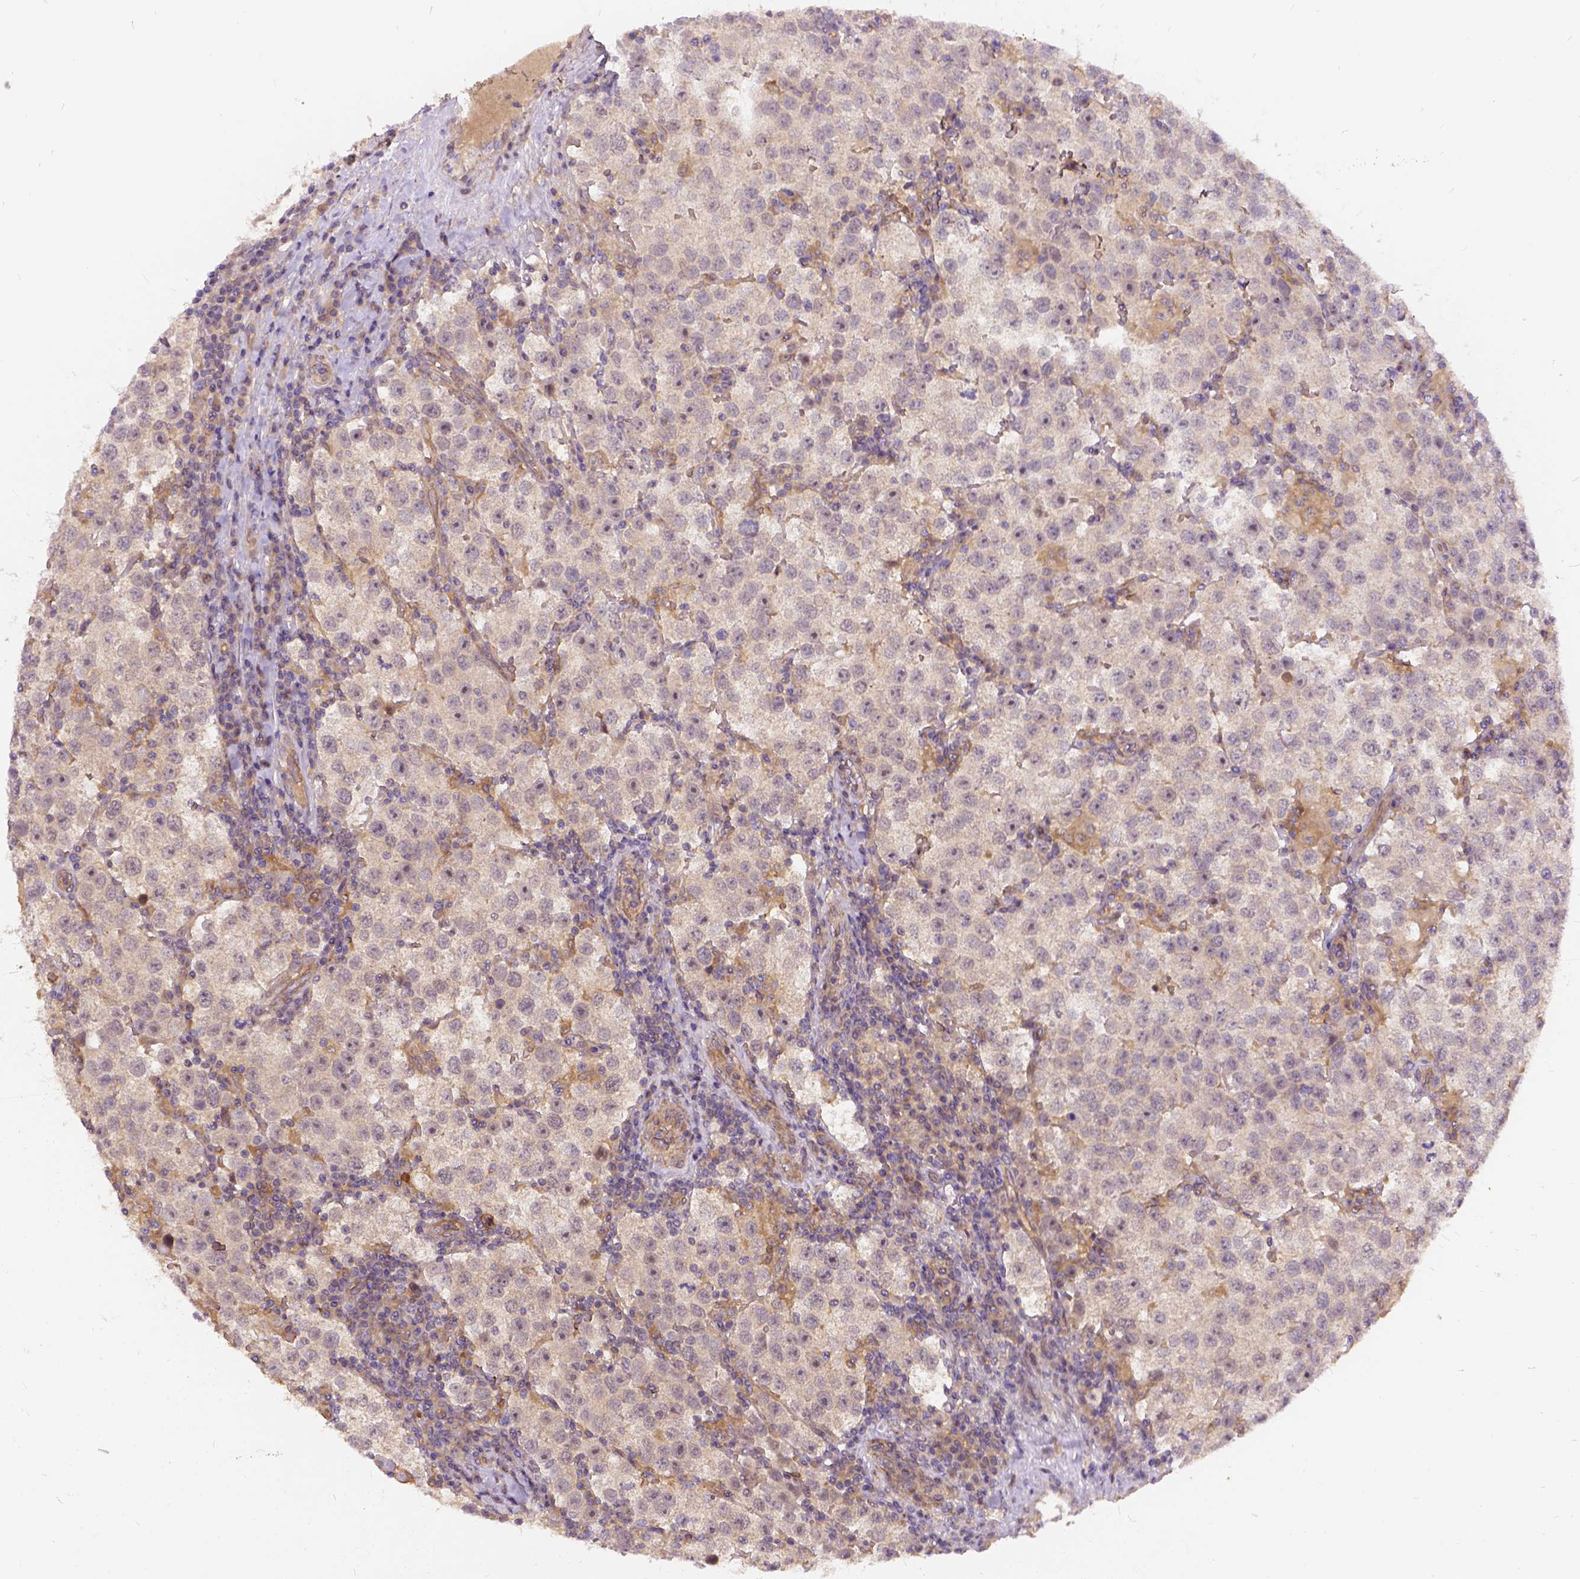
{"staining": {"intensity": "negative", "quantity": "none", "location": "none"}, "tissue": "testis cancer", "cell_type": "Tumor cells", "image_type": "cancer", "snomed": [{"axis": "morphology", "description": "Seminoma, NOS"}, {"axis": "topography", "description": "Testis"}], "caption": "The histopathology image reveals no significant positivity in tumor cells of testis cancer (seminoma).", "gene": "ILRUN", "patient": {"sex": "male", "age": 37}}